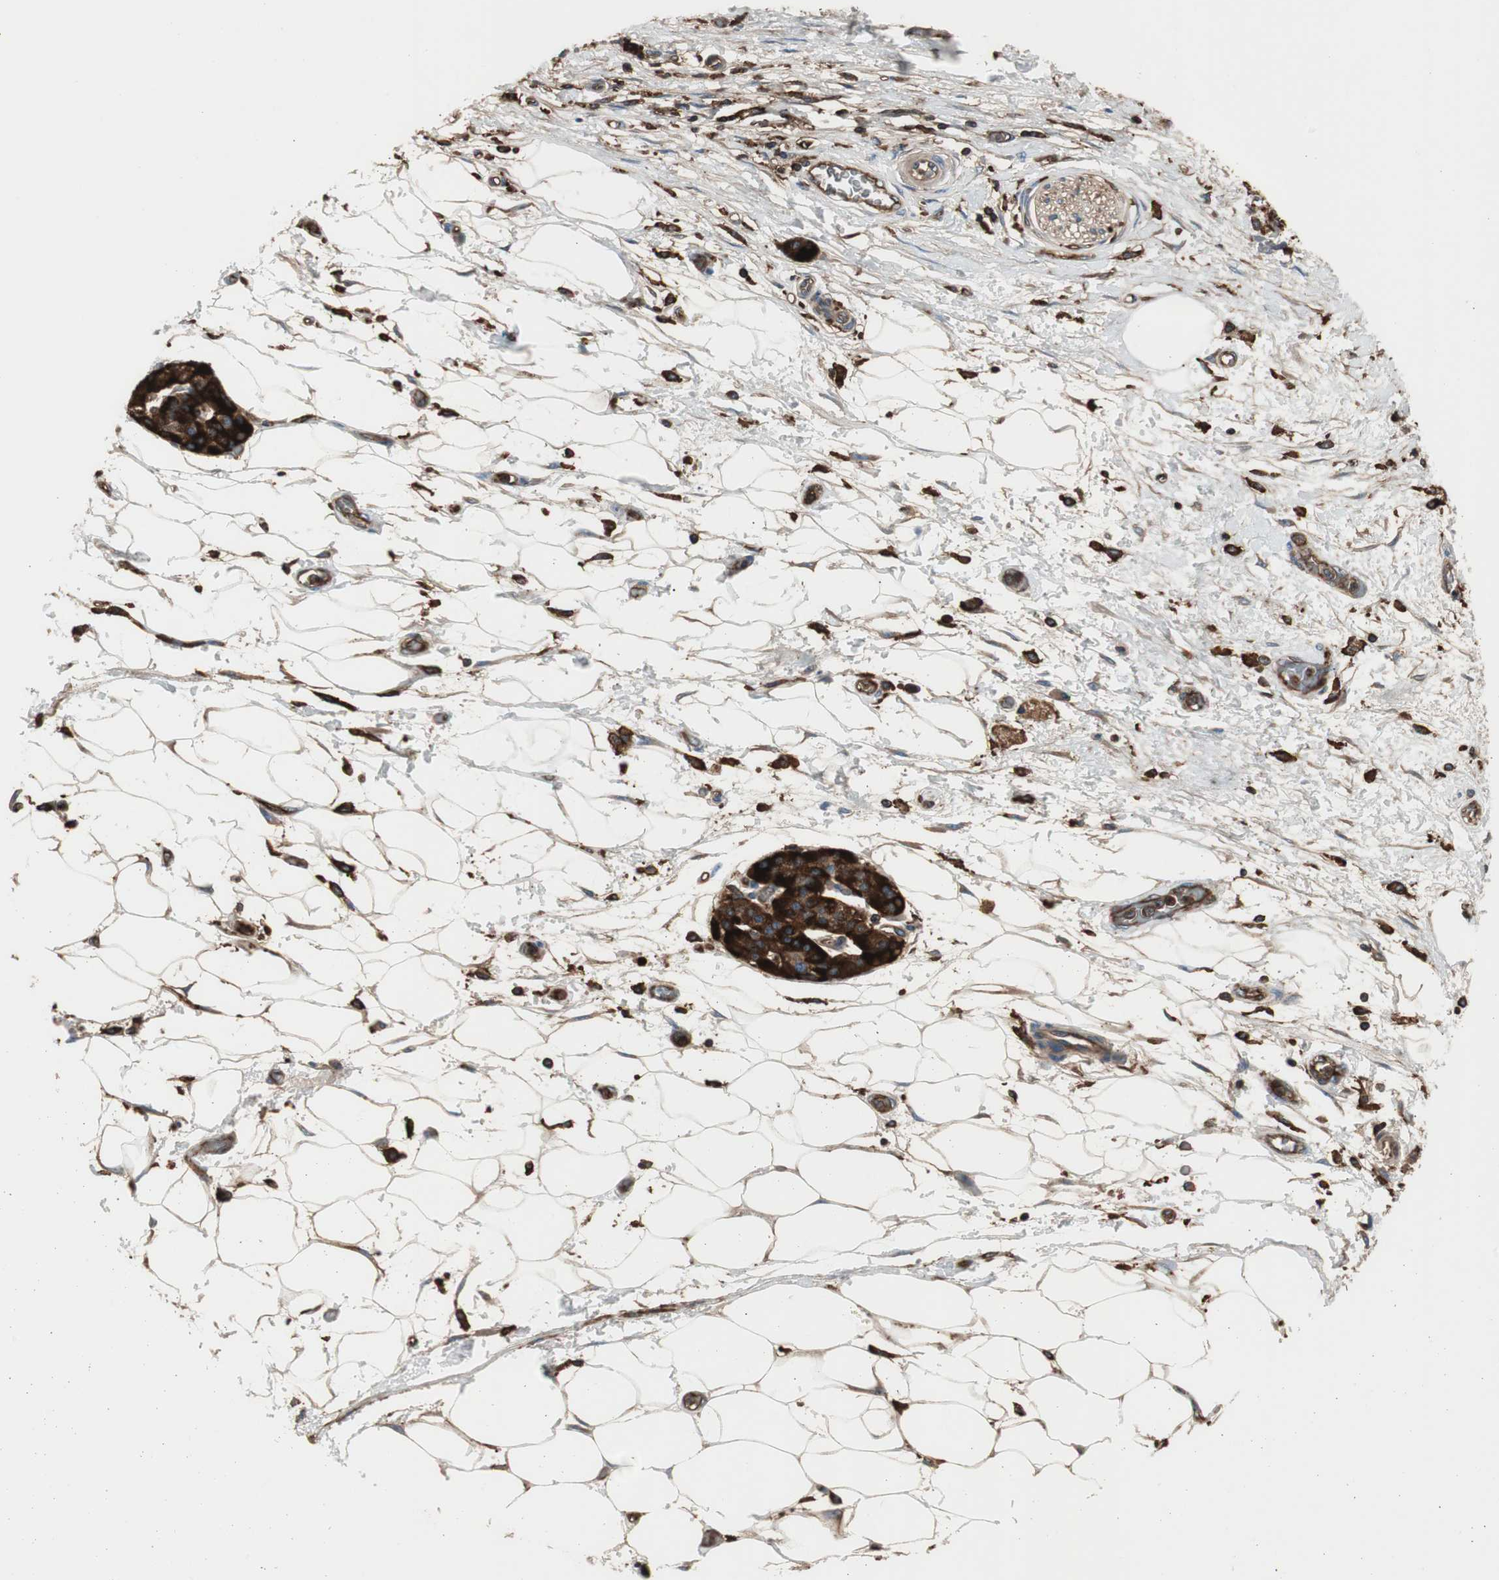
{"staining": {"intensity": "strong", "quantity": ">75%", "location": "cytoplasmic/membranous"}, "tissue": "pancreatic cancer", "cell_type": "Tumor cells", "image_type": "cancer", "snomed": [{"axis": "morphology", "description": "Adenocarcinoma, NOS"}, {"axis": "topography", "description": "Pancreas"}], "caption": "Immunohistochemical staining of human pancreatic cancer exhibits strong cytoplasmic/membranous protein staining in about >75% of tumor cells.", "gene": "B2M", "patient": {"sex": "male", "age": 79}}